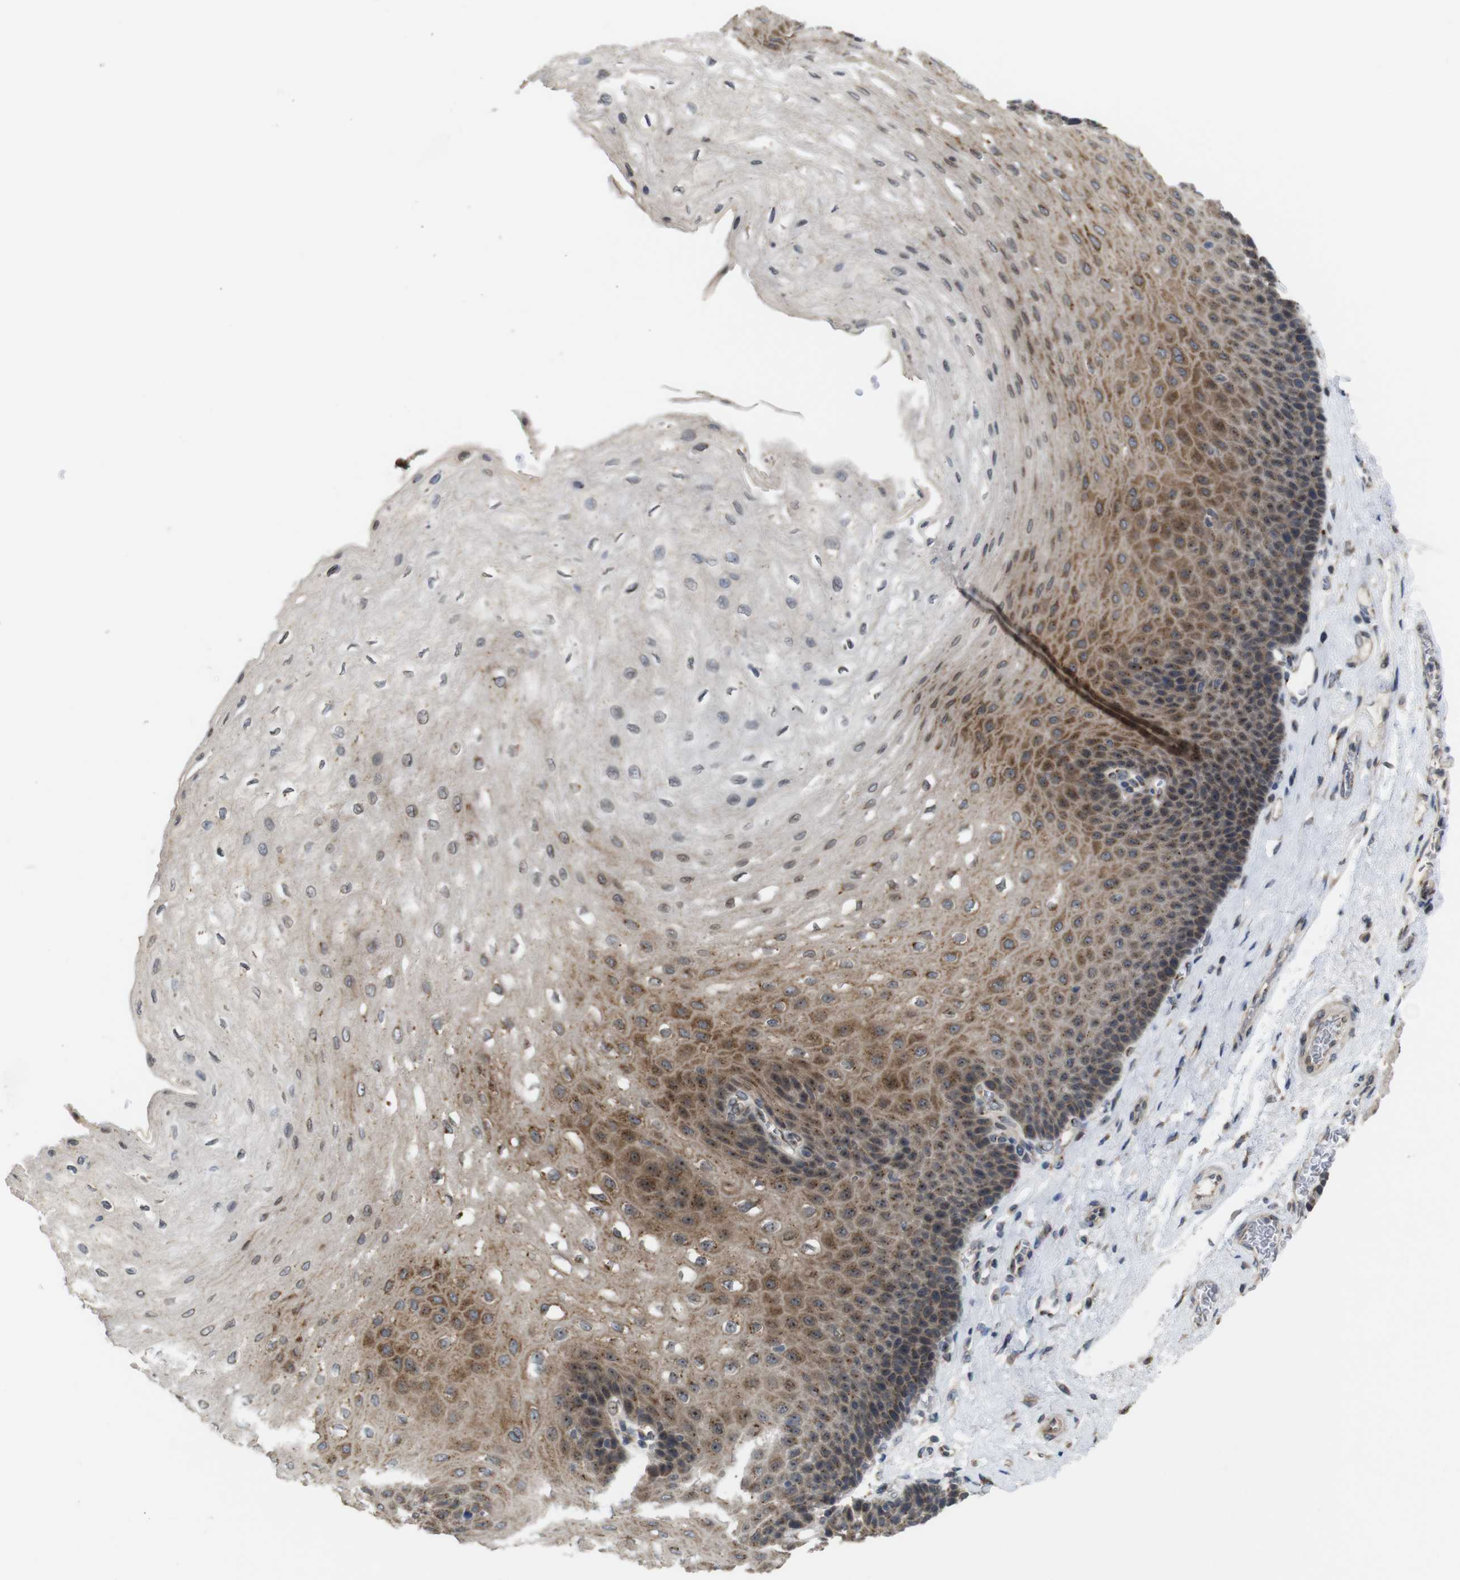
{"staining": {"intensity": "moderate", "quantity": ">75%", "location": "cytoplasmic/membranous"}, "tissue": "esophagus", "cell_type": "Squamous epithelial cells", "image_type": "normal", "snomed": [{"axis": "morphology", "description": "Normal tissue, NOS"}, {"axis": "topography", "description": "Esophagus"}], "caption": "Esophagus stained with a protein marker reveals moderate staining in squamous epithelial cells.", "gene": "EFCAB14", "patient": {"sex": "female", "age": 72}}